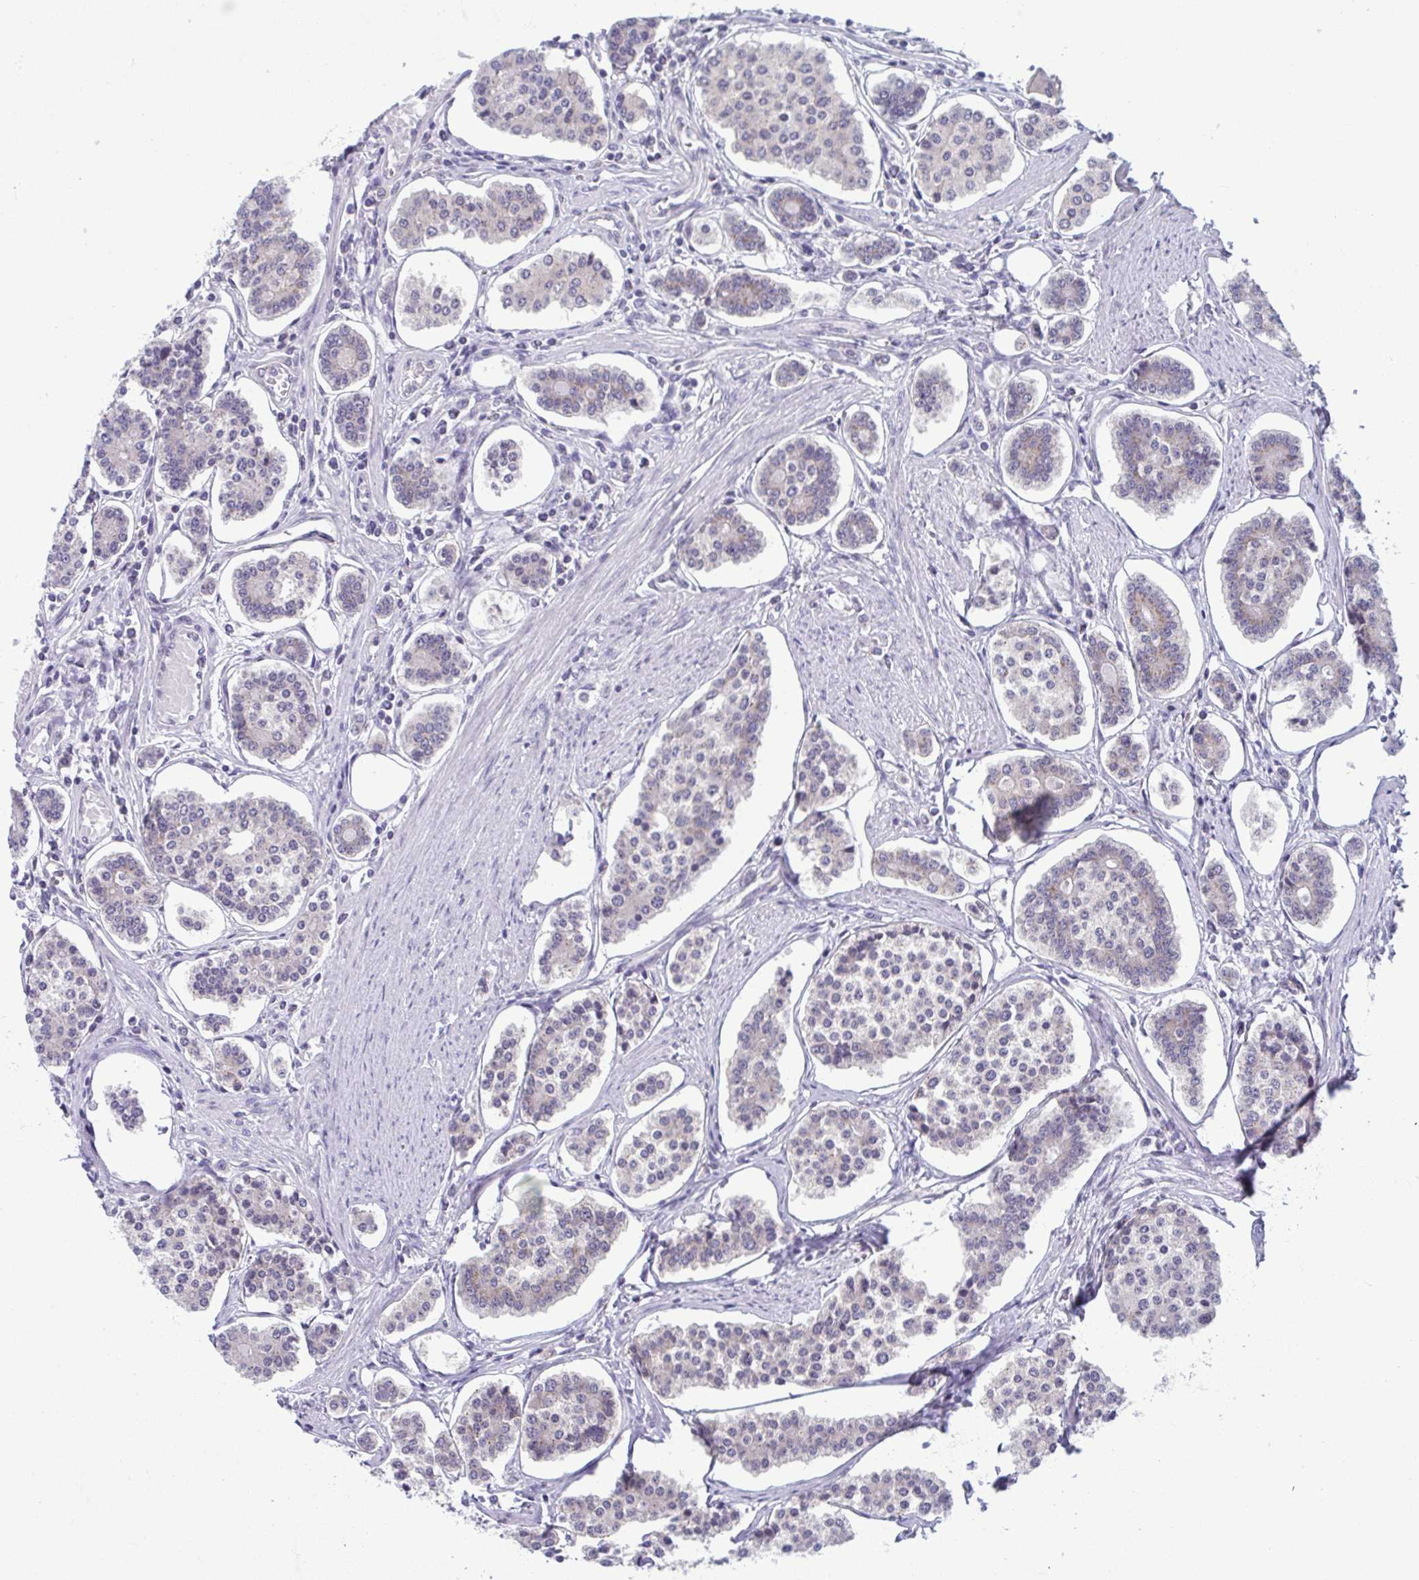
{"staining": {"intensity": "negative", "quantity": "none", "location": "none"}, "tissue": "carcinoid", "cell_type": "Tumor cells", "image_type": "cancer", "snomed": [{"axis": "morphology", "description": "Carcinoid, malignant, NOS"}, {"axis": "topography", "description": "Small intestine"}], "caption": "Immunohistochemistry (IHC) of human carcinoid (malignant) exhibits no expression in tumor cells. (DAB (3,3'-diaminobenzidine) immunohistochemistry with hematoxylin counter stain).", "gene": "TMEM108", "patient": {"sex": "female", "age": 65}}